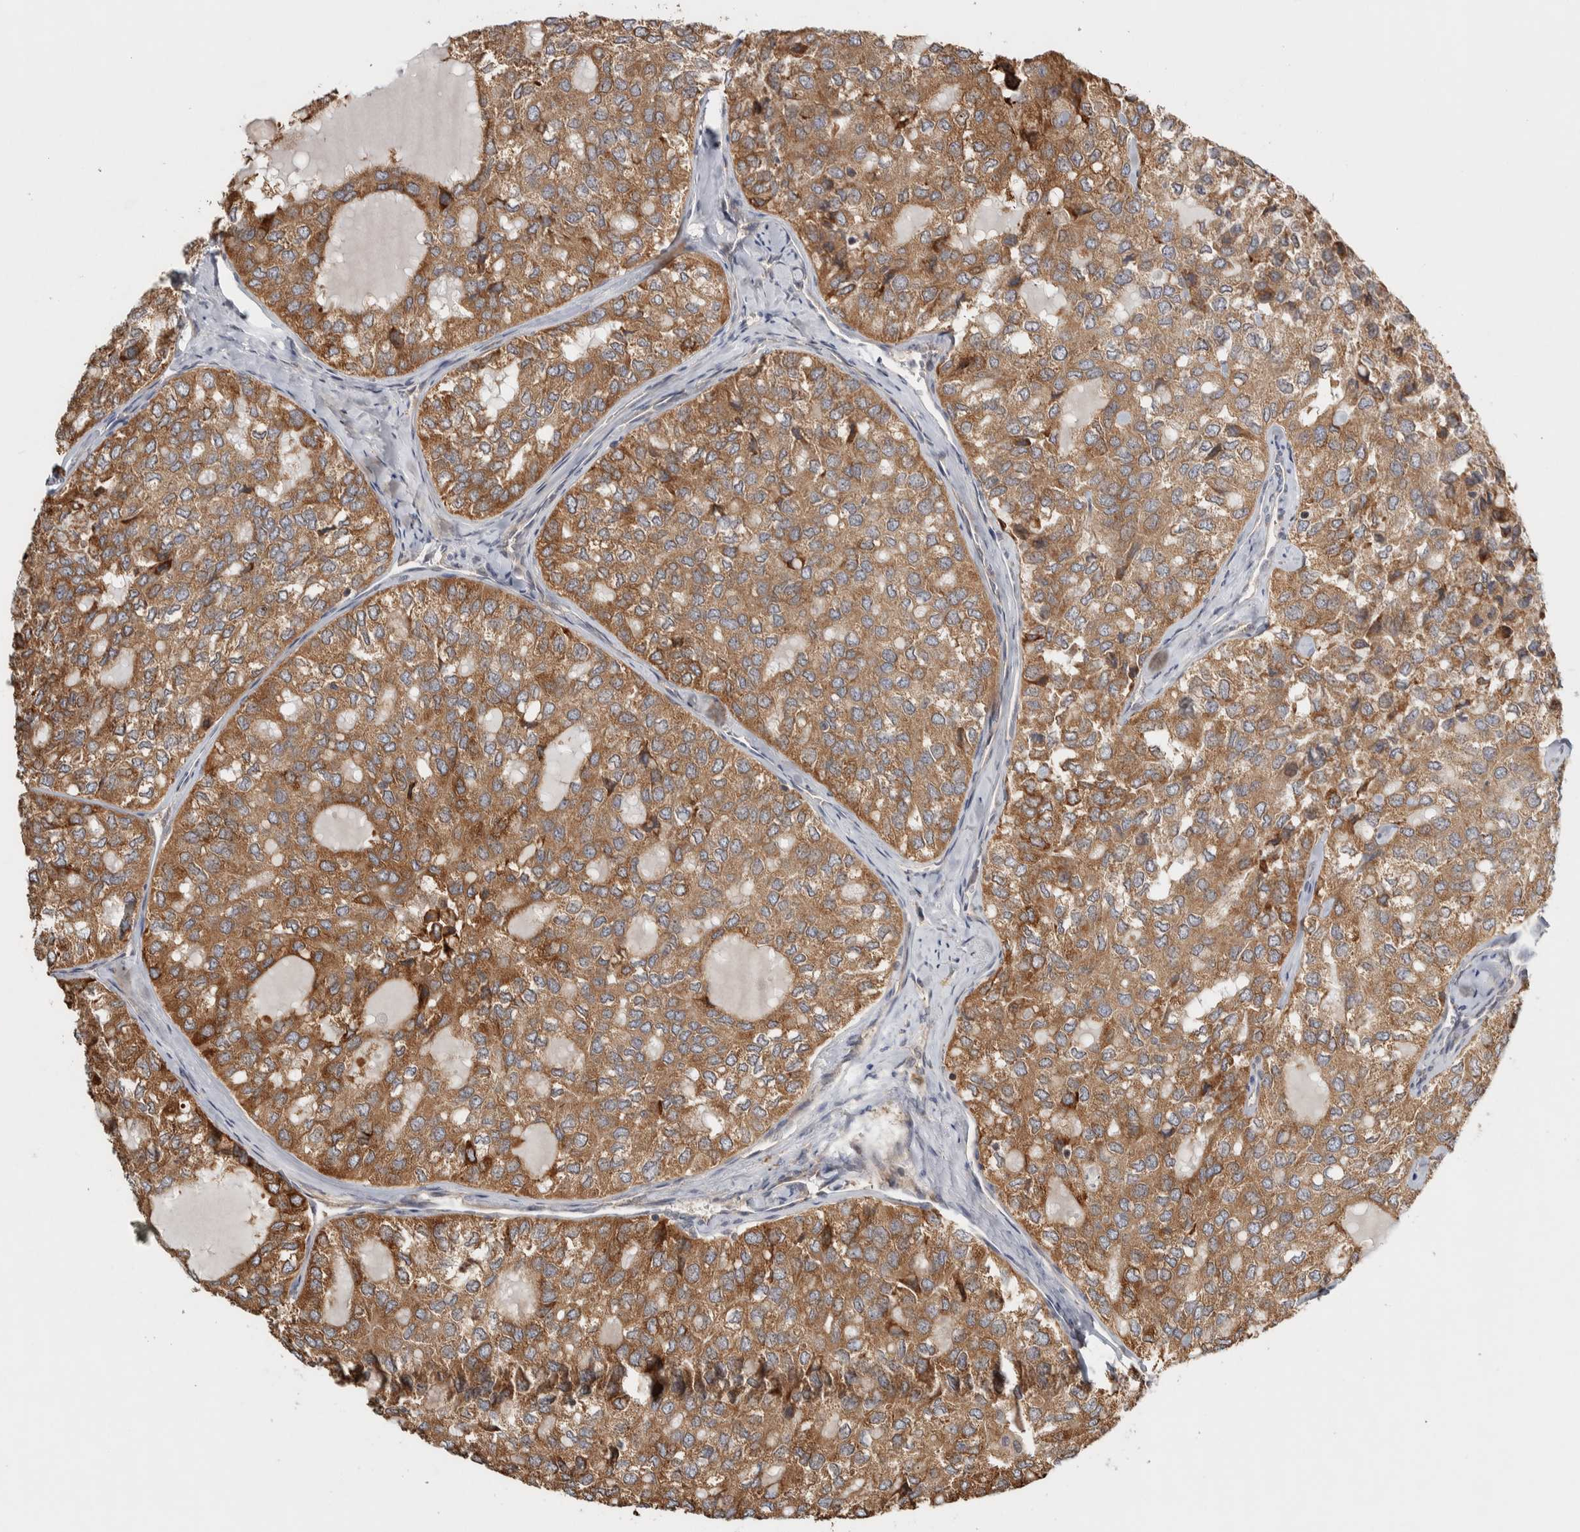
{"staining": {"intensity": "moderate", "quantity": ">75%", "location": "cytoplasmic/membranous"}, "tissue": "thyroid cancer", "cell_type": "Tumor cells", "image_type": "cancer", "snomed": [{"axis": "morphology", "description": "Follicular adenoma carcinoma, NOS"}, {"axis": "topography", "description": "Thyroid gland"}], "caption": "Follicular adenoma carcinoma (thyroid) was stained to show a protein in brown. There is medium levels of moderate cytoplasmic/membranous positivity in about >75% of tumor cells.", "gene": "TBC1D31", "patient": {"sex": "male", "age": 75}}